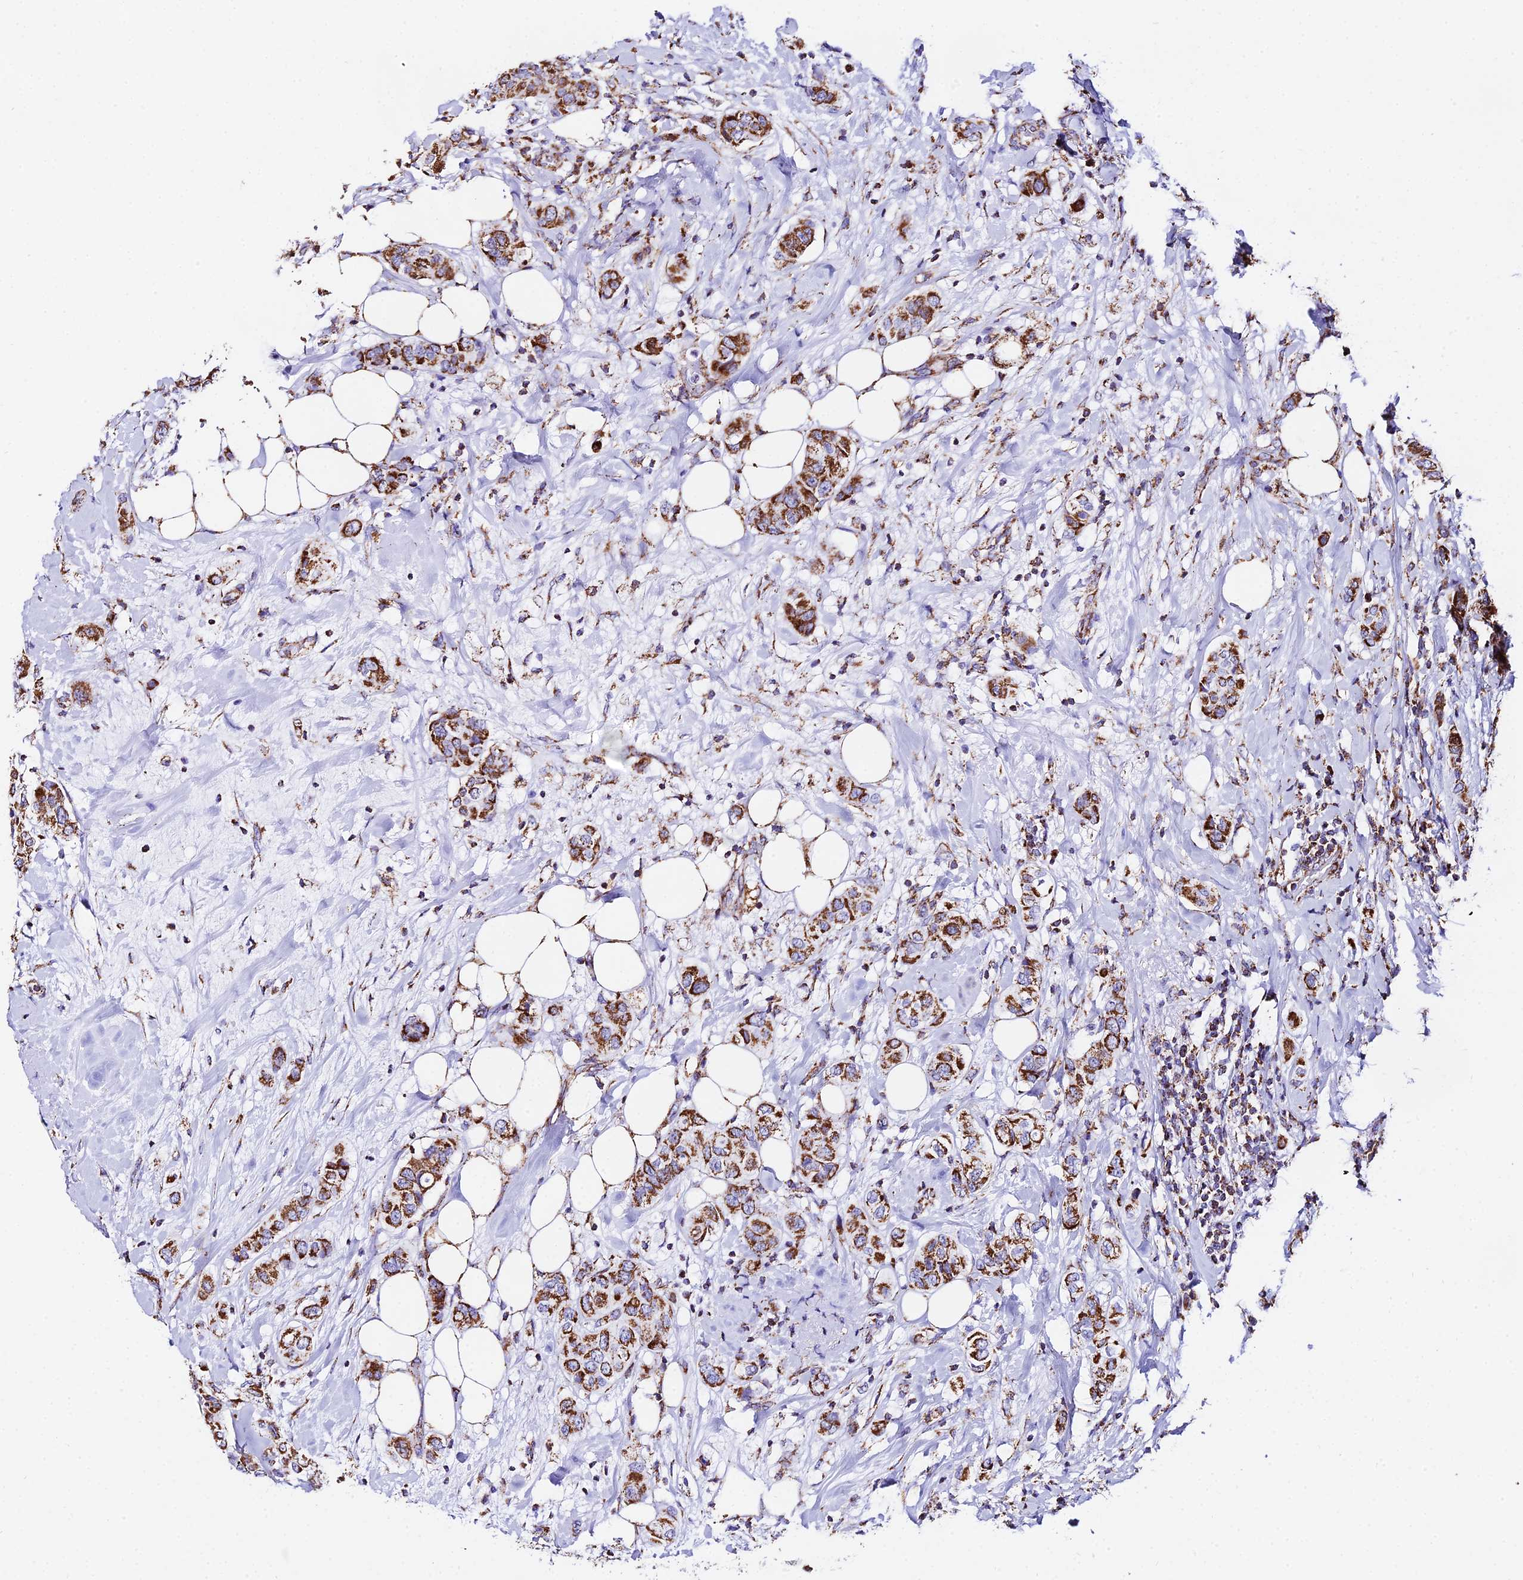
{"staining": {"intensity": "moderate", "quantity": ">75%", "location": "cytoplasmic/membranous"}, "tissue": "breast cancer", "cell_type": "Tumor cells", "image_type": "cancer", "snomed": [{"axis": "morphology", "description": "Lobular carcinoma"}, {"axis": "topography", "description": "Breast"}], "caption": "Protein positivity by immunohistochemistry (IHC) reveals moderate cytoplasmic/membranous expression in approximately >75% of tumor cells in breast lobular carcinoma. (DAB (3,3'-diaminobenzidine) IHC, brown staining for protein, blue staining for nuclei).", "gene": "ATP5PD", "patient": {"sex": "female", "age": 51}}